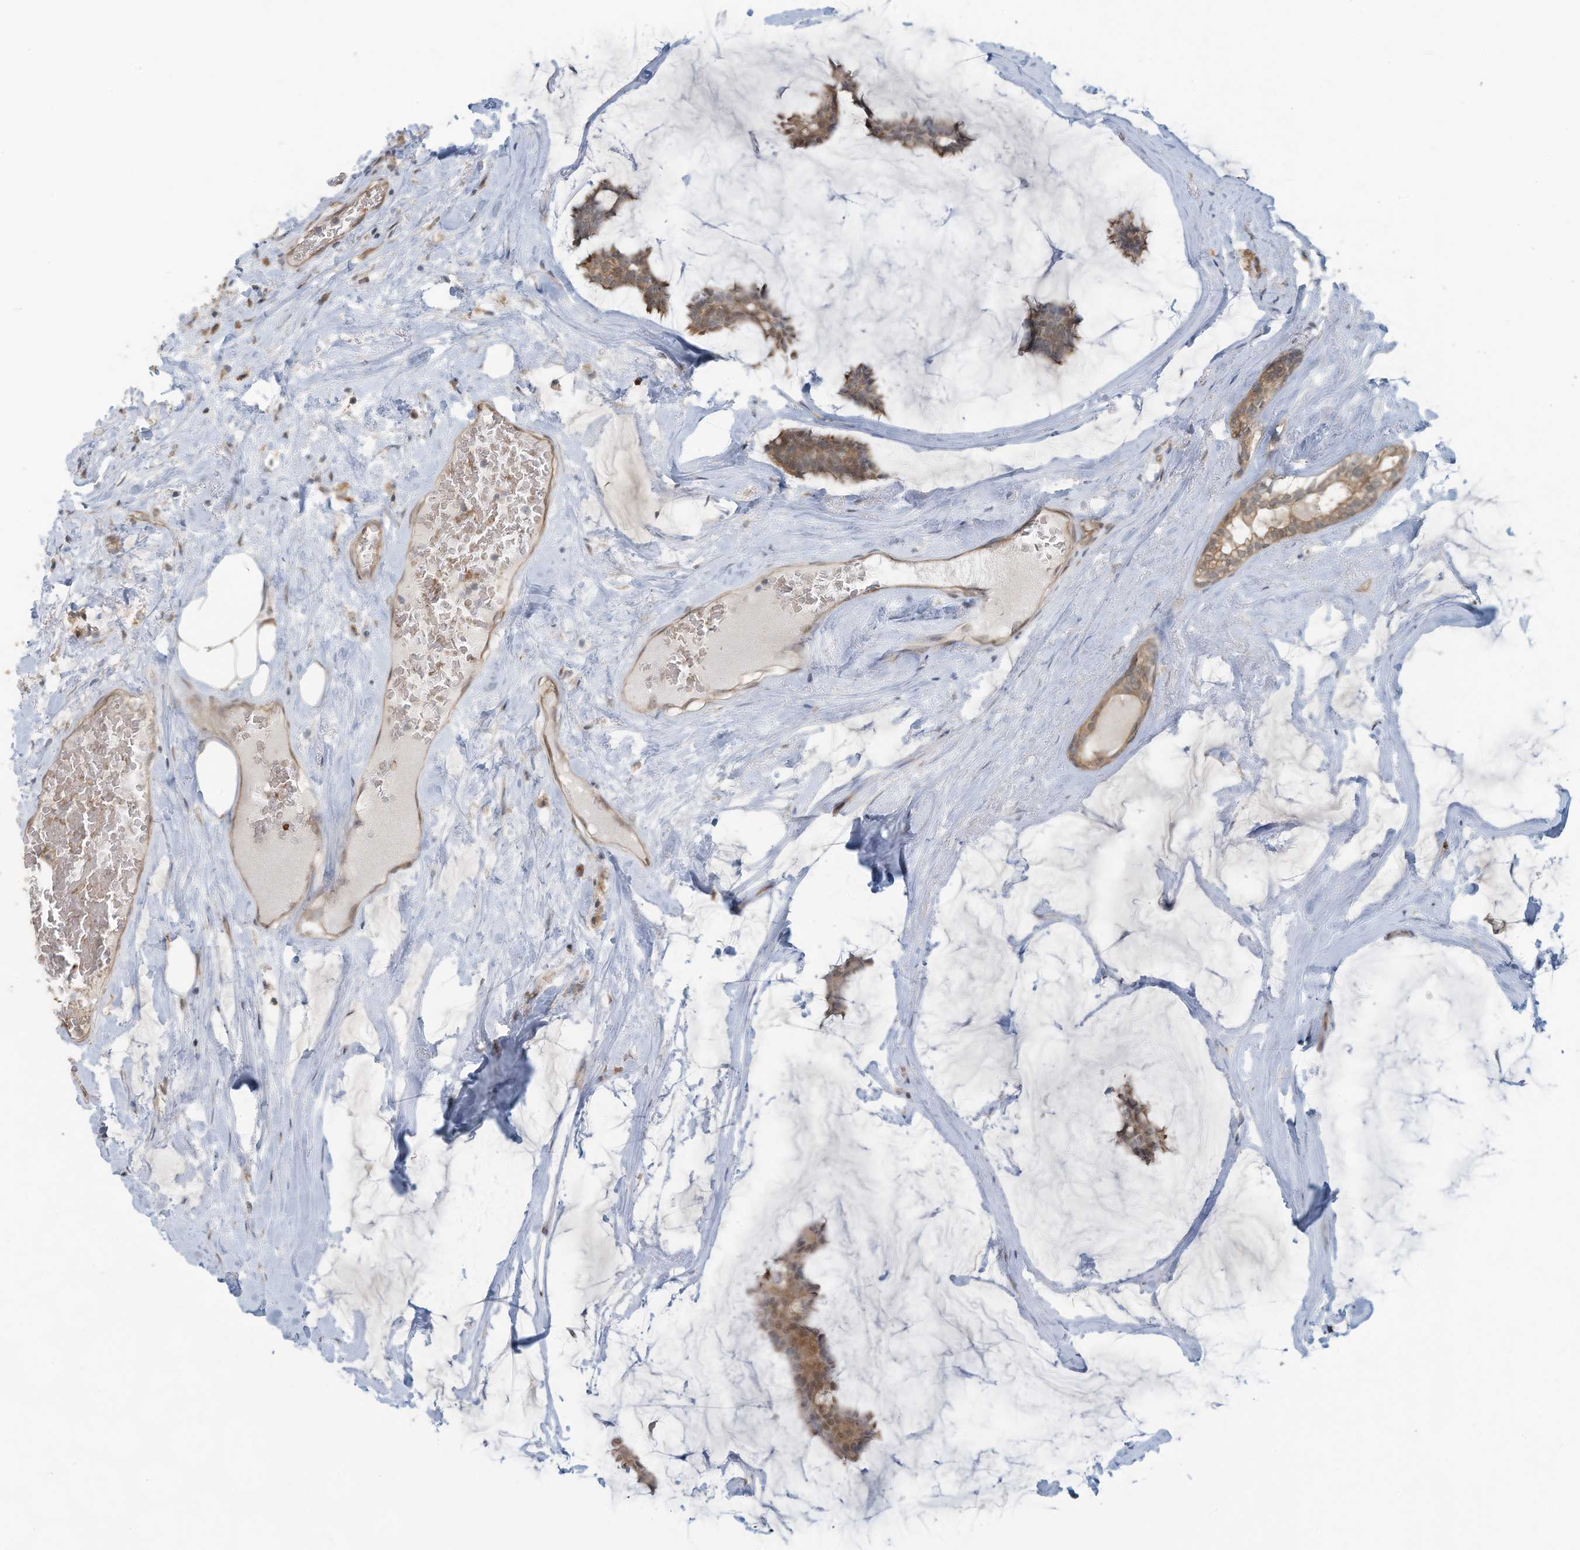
{"staining": {"intensity": "moderate", "quantity": ">75%", "location": "cytoplasmic/membranous"}, "tissue": "breast cancer", "cell_type": "Tumor cells", "image_type": "cancer", "snomed": [{"axis": "morphology", "description": "Duct carcinoma"}, {"axis": "topography", "description": "Breast"}], "caption": "Protein expression by immunohistochemistry (IHC) reveals moderate cytoplasmic/membranous staining in about >75% of tumor cells in breast cancer.", "gene": "ERI2", "patient": {"sex": "female", "age": 93}}